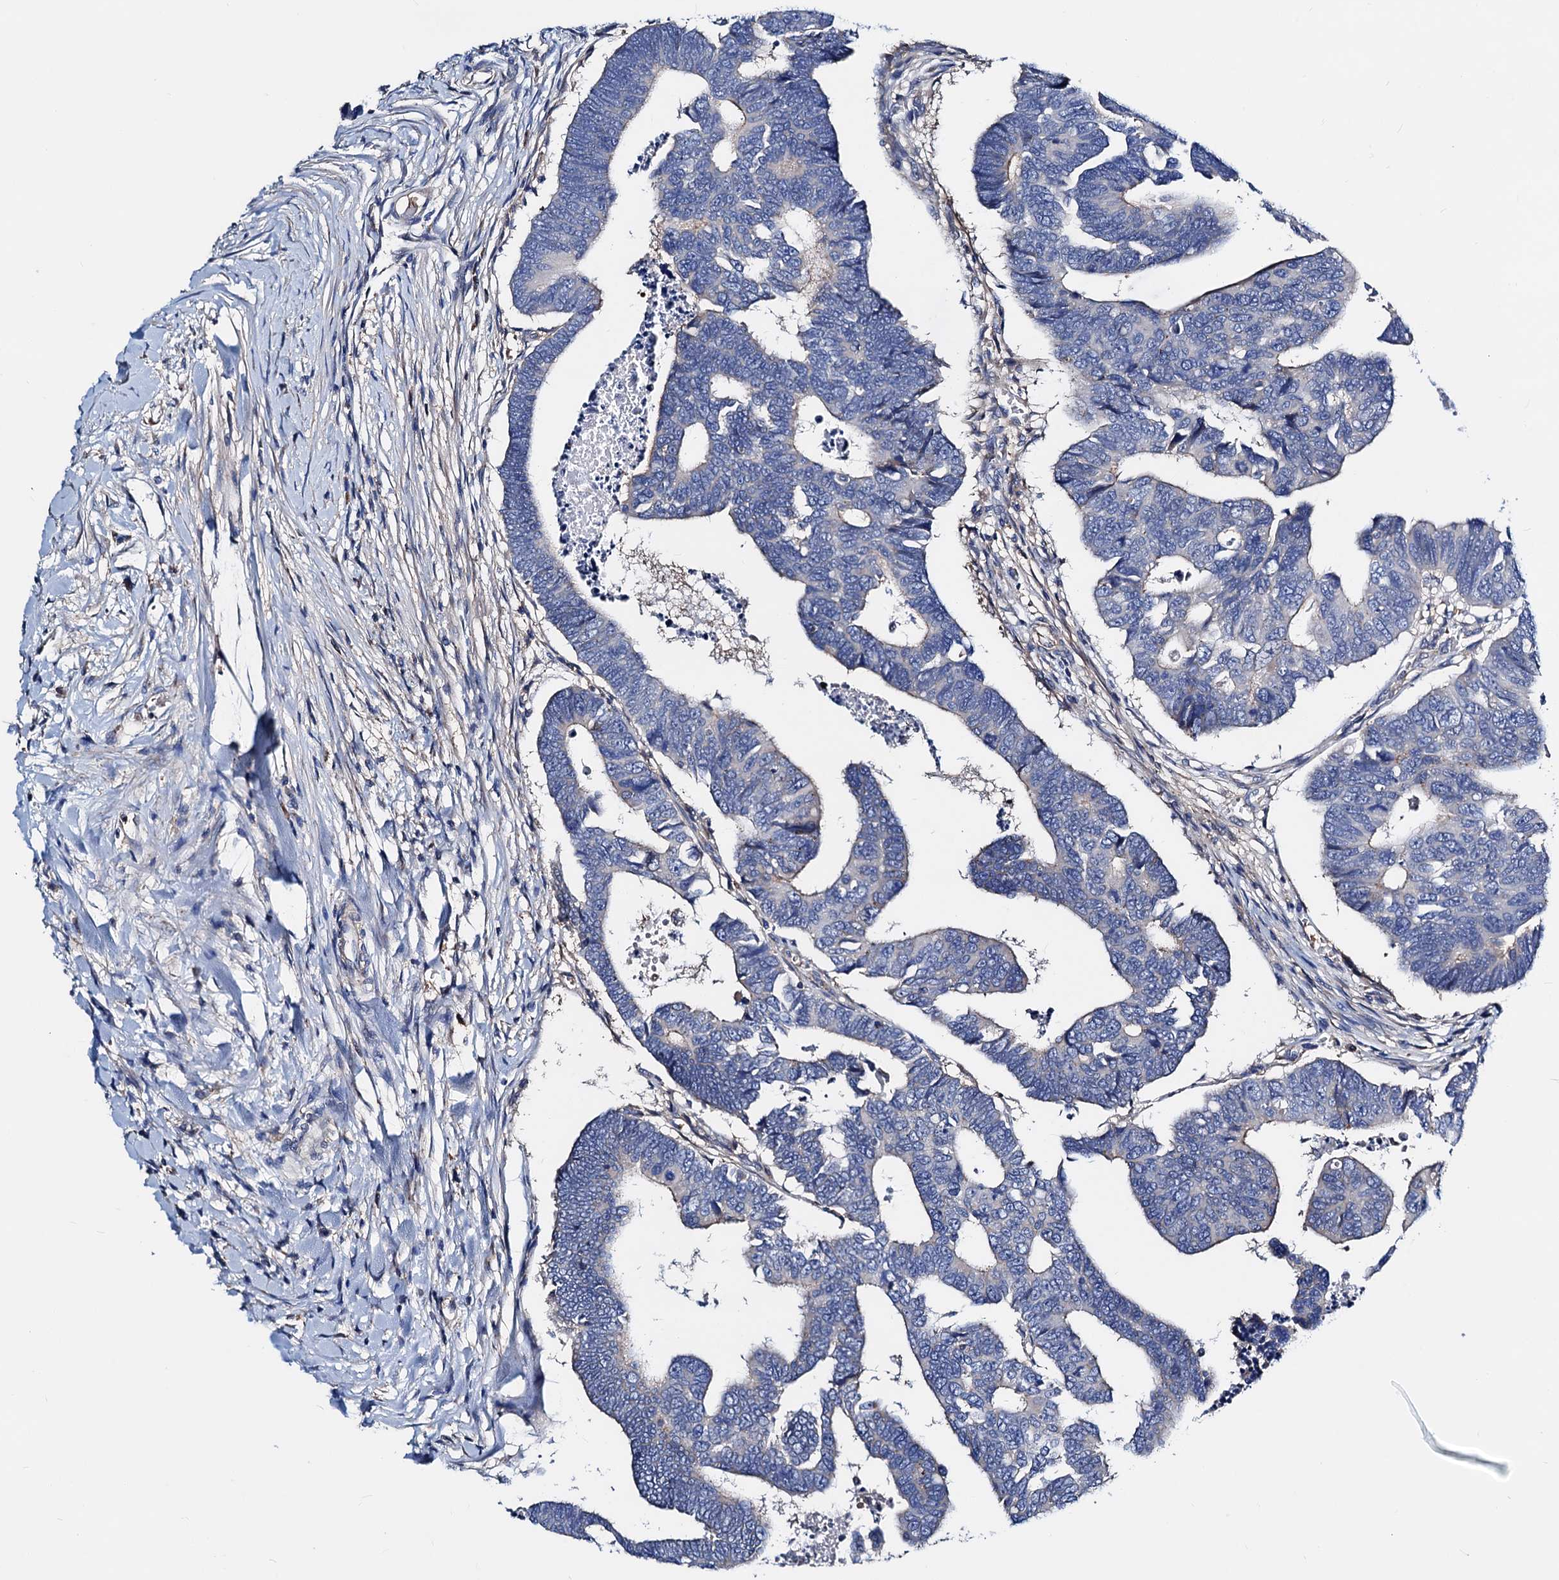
{"staining": {"intensity": "weak", "quantity": "<25%", "location": "cytoplasmic/membranous"}, "tissue": "colorectal cancer", "cell_type": "Tumor cells", "image_type": "cancer", "snomed": [{"axis": "morphology", "description": "Adenocarcinoma, NOS"}, {"axis": "topography", "description": "Rectum"}], "caption": "A high-resolution photomicrograph shows immunohistochemistry staining of colorectal adenocarcinoma, which demonstrates no significant positivity in tumor cells.", "gene": "GCOM1", "patient": {"sex": "female", "age": 65}}